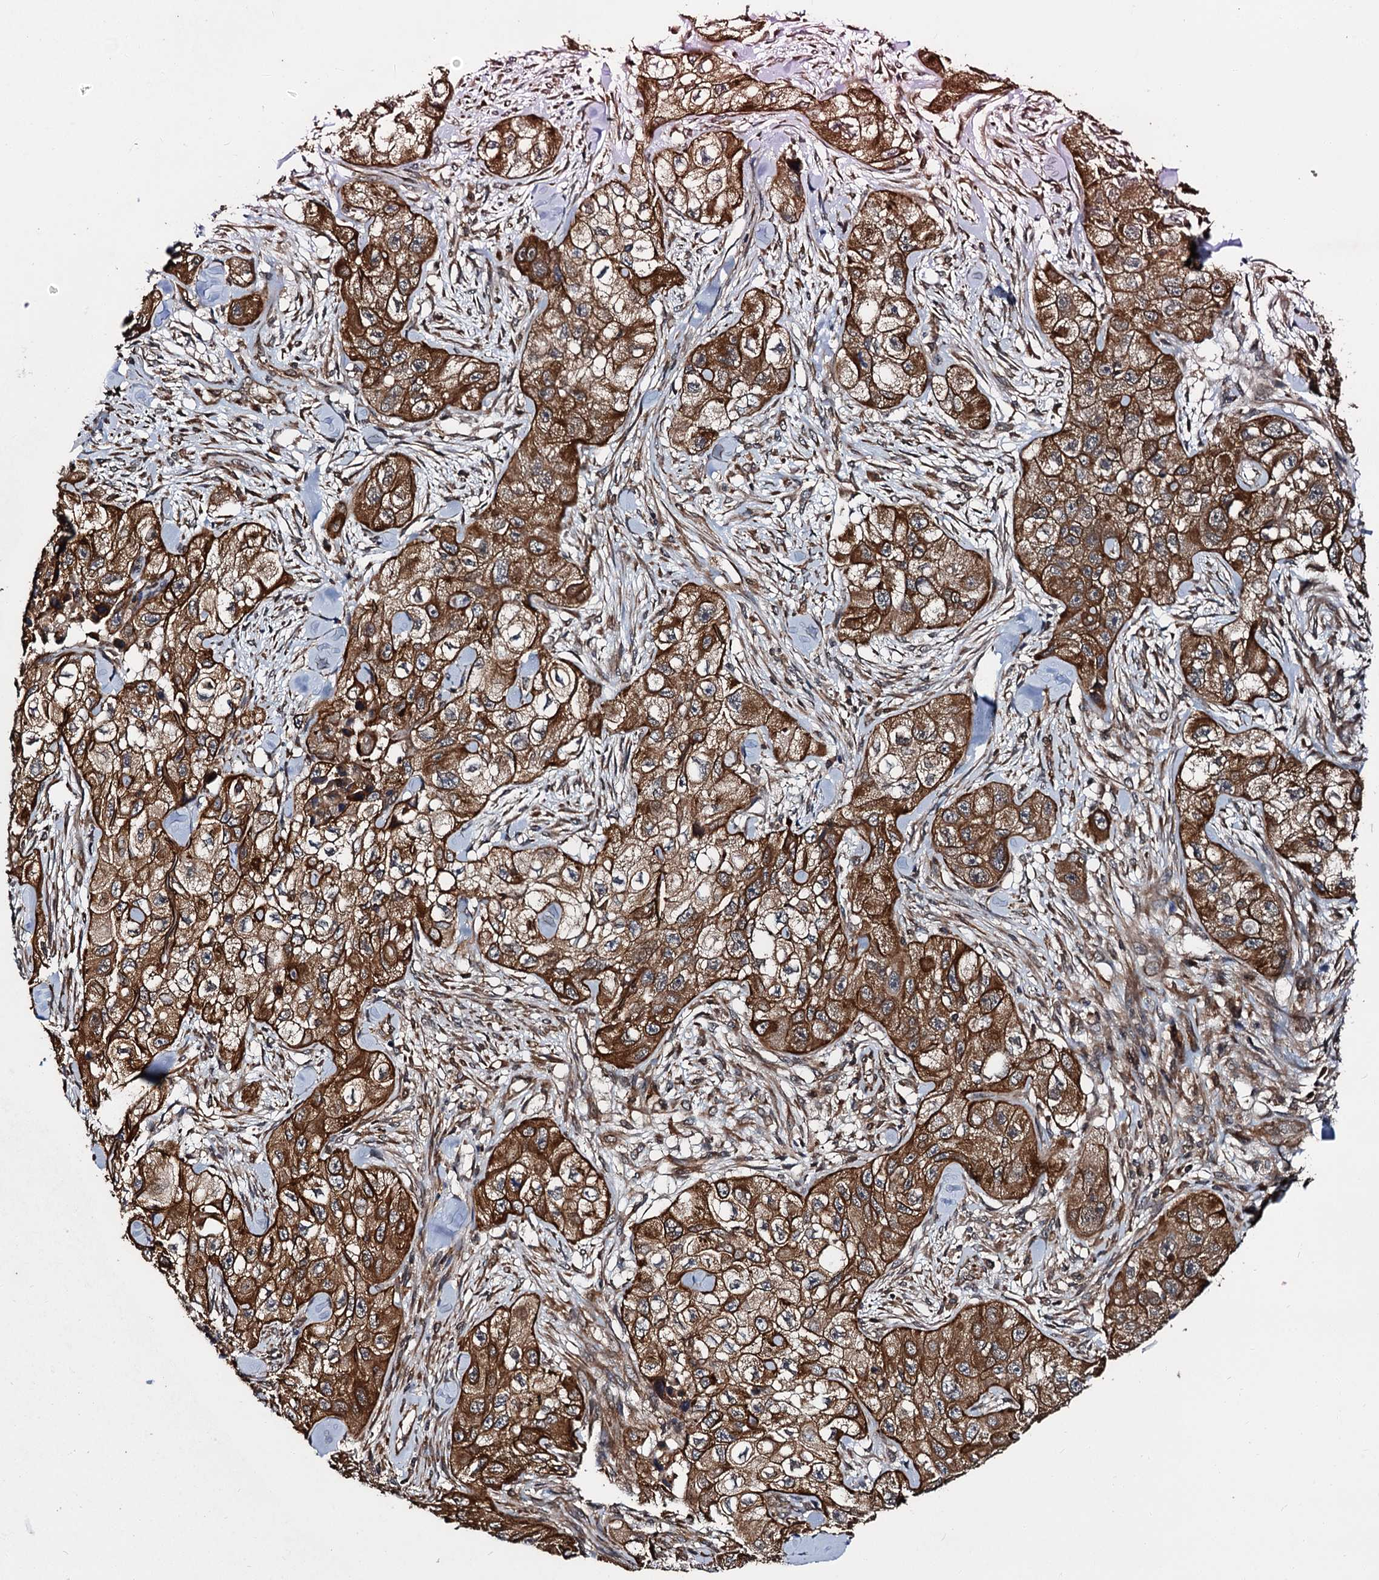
{"staining": {"intensity": "strong", "quantity": ">75%", "location": "cytoplasmic/membranous"}, "tissue": "skin cancer", "cell_type": "Tumor cells", "image_type": "cancer", "snomed": [{"axis": "morphology", "description": "Squamous cell carcinoma, NOS"}, {"axis": "topography", "description": "Skin"}, {"axis": "topography", "description": "Subcutis"}], "caption": "Protein expression analysis of skin cancer reveals strong cytoplasmic/membranous staining in about >75% of tumor cells. (Stains: DAB (3,3'-diaminobenzidine) in brown, nuclei in blue, Microscopy: brightfield microscopy at high magnification).", "gene": "ZFYVE19", "patient": {"sex": "male", "age": 73}}